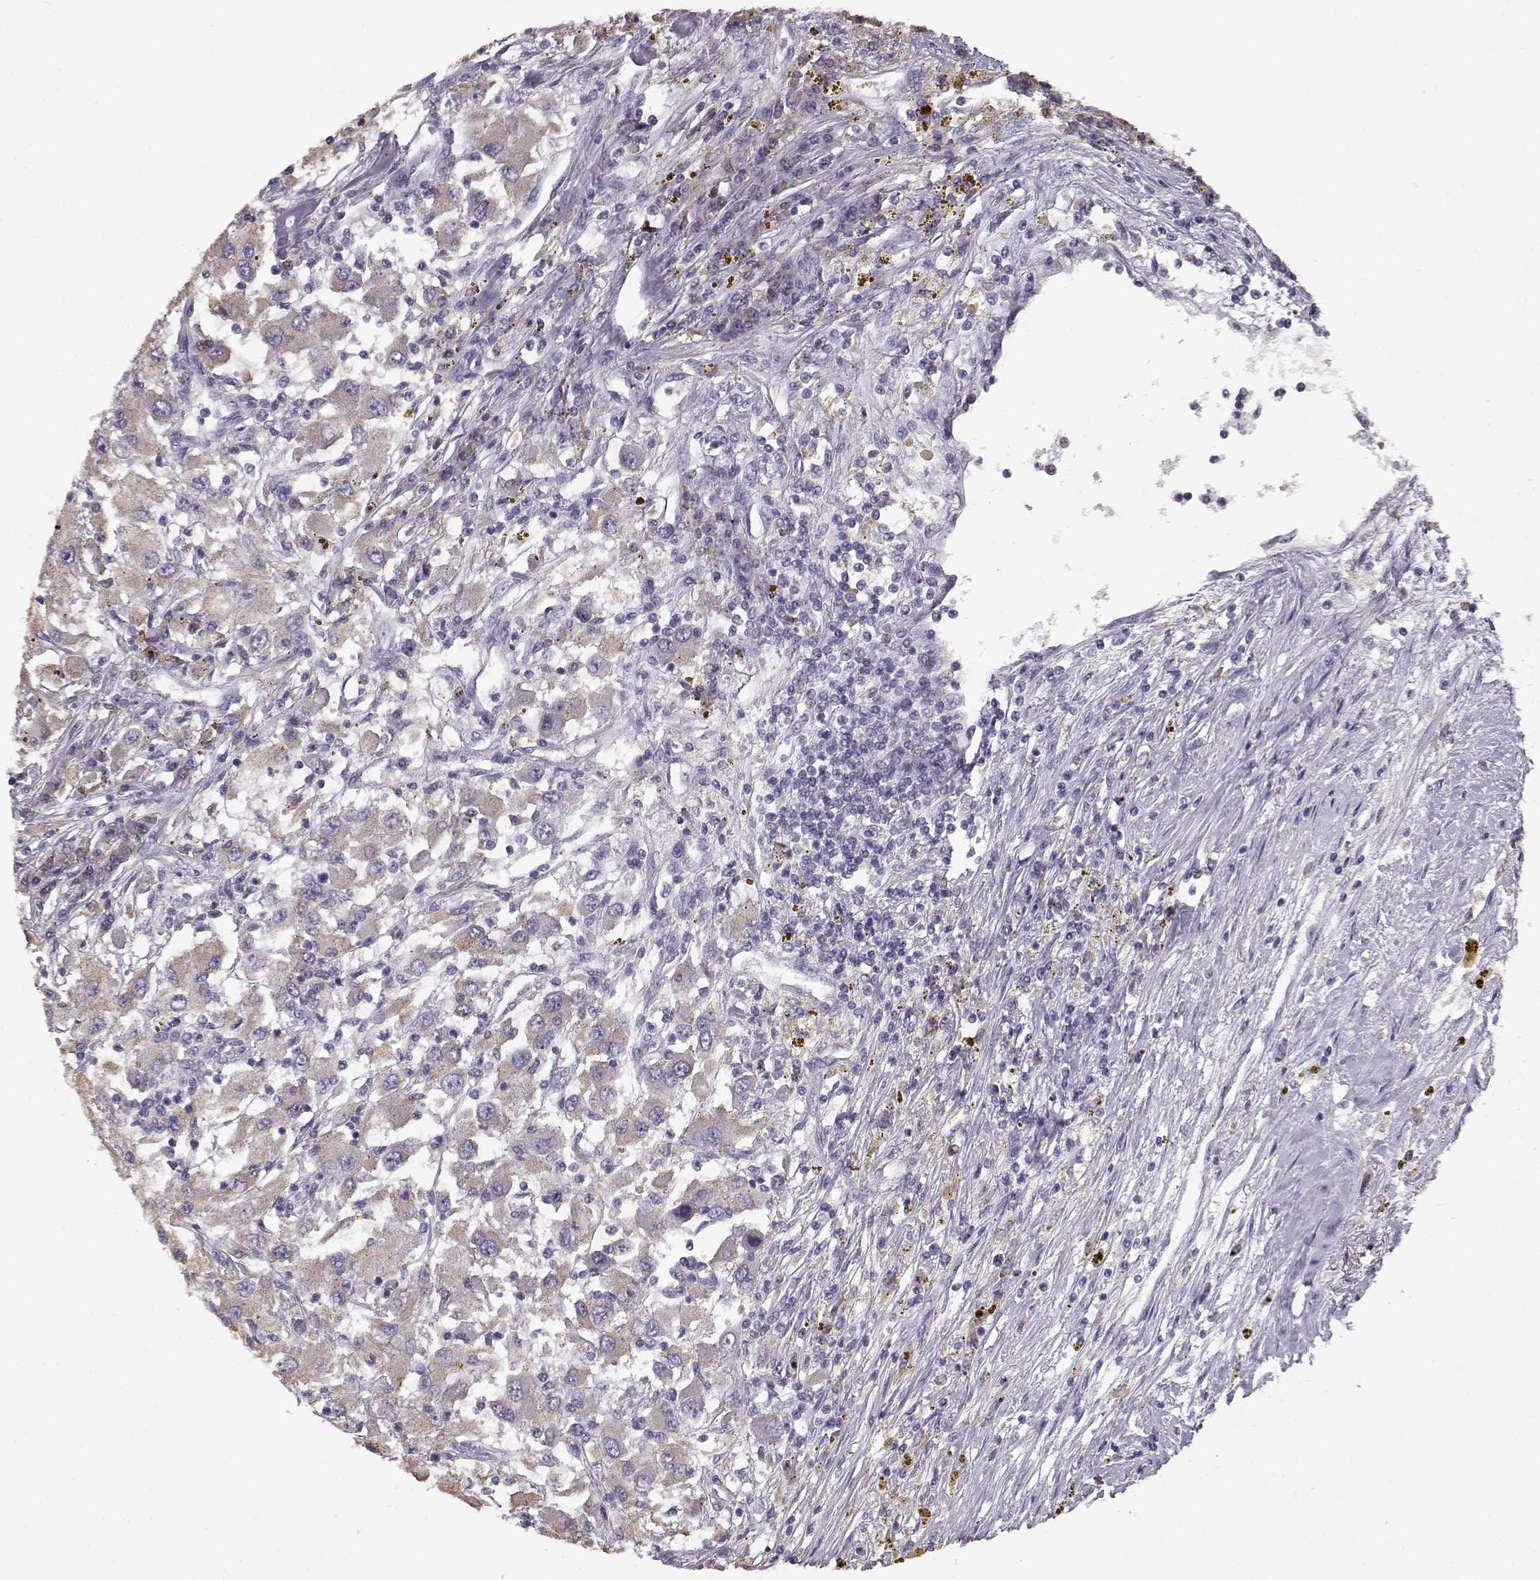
{"staining": {"intensity": "weak", "quantity": "<25%", "location": "cytoplasmic/membranous"}, "tissue": "renal cancer", "cell_type": "Tumor cells", "image_type": "cancer", "snomed": [{"axis": "morphology", "description": "Adenocarcinoma, NOS"}, {"axis": "topography", "description": "Kidney"}], "caption": "There is no significant positivity in tumor cells of renal cancer.", "gene": "GABRG3", "patient": {"sex": "female", "age": 67}}